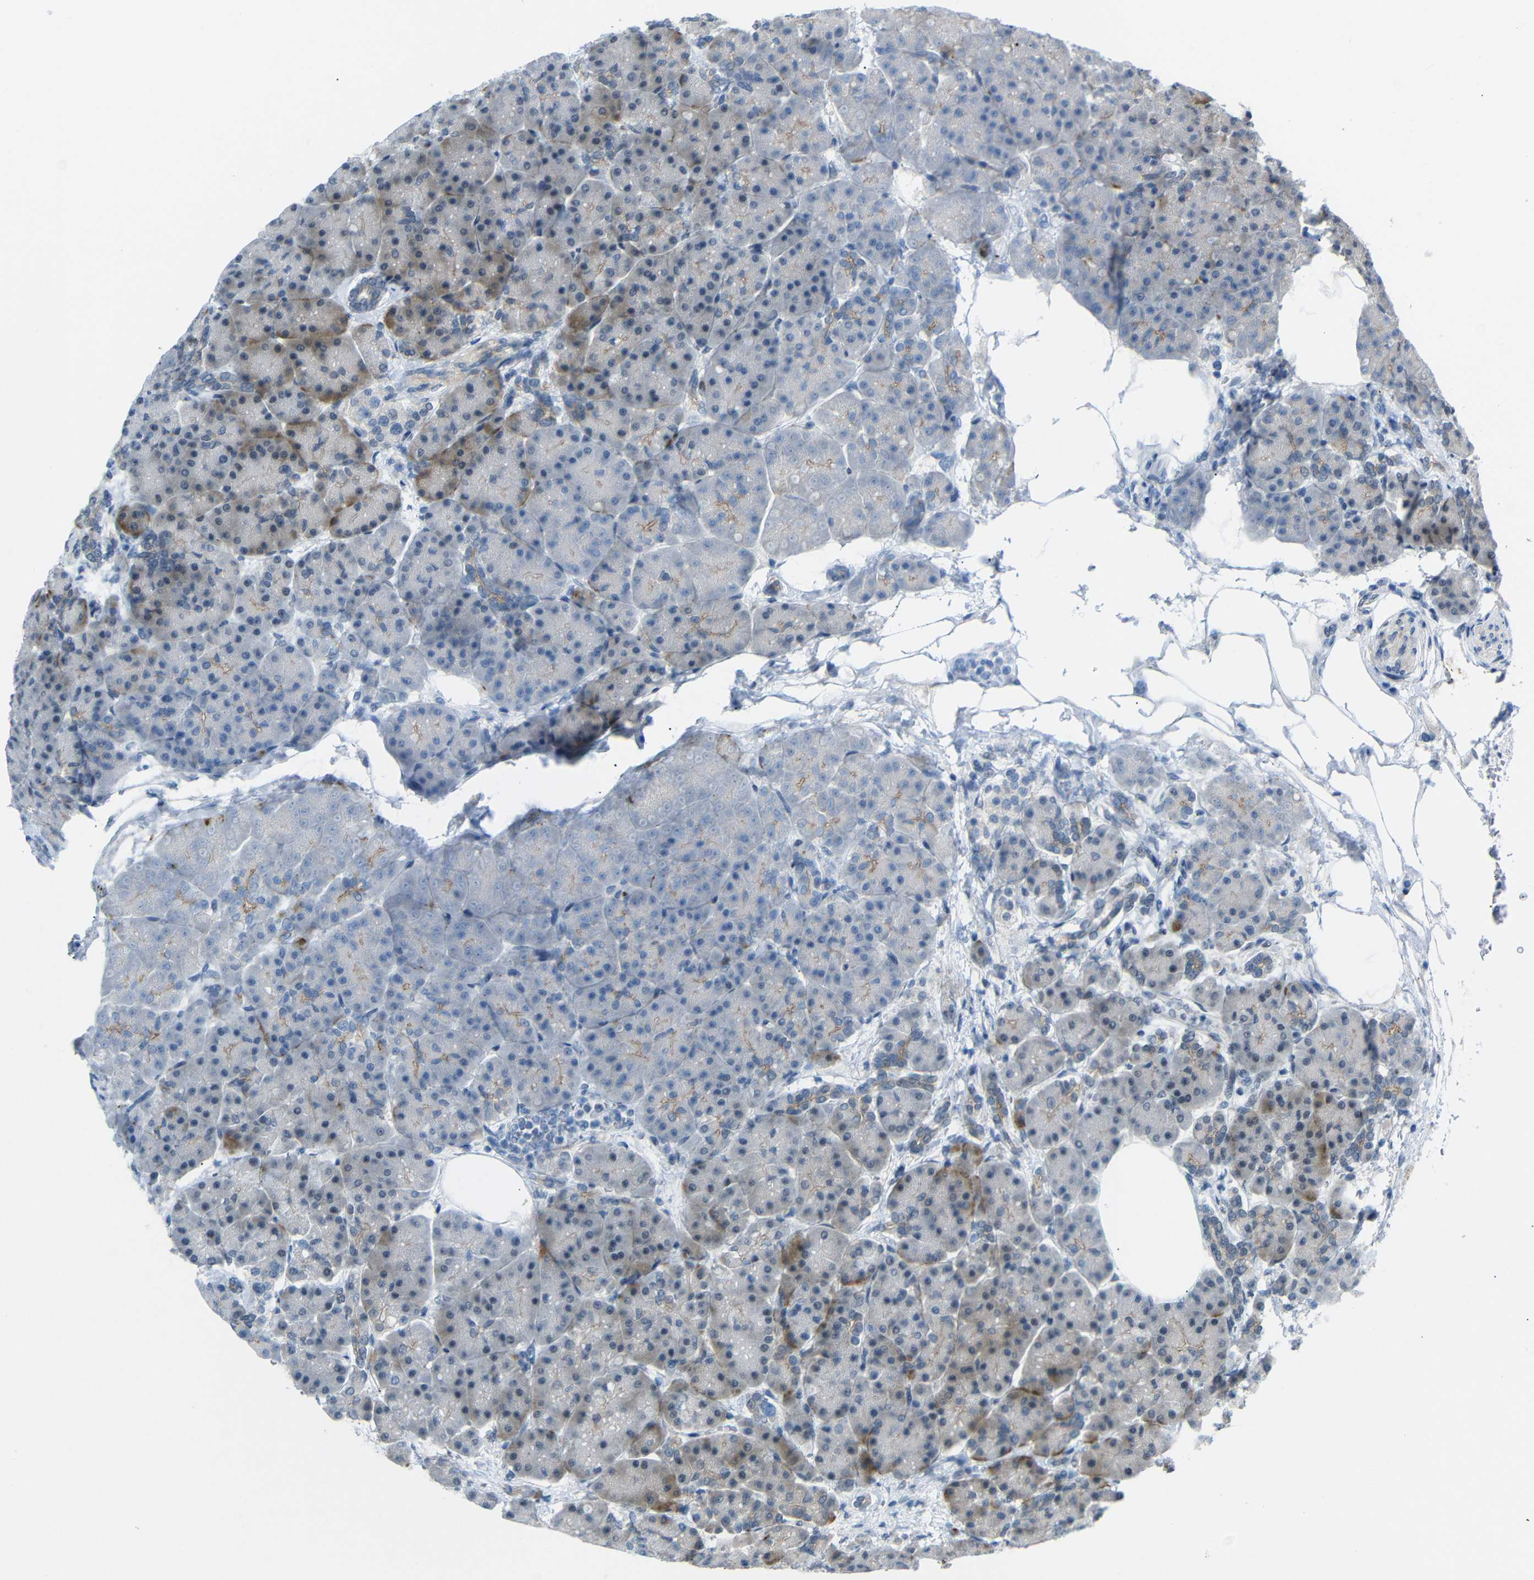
{"staining": {"intensity": "moderate", "quantity": "25%-75%", "location": "cytoplasmic/membranous"}, "tissue": "pancreas", "cell_type": "Exocrine glandular cells", "image_type": "normal", "snomed": [{"axis": "morphology", "description": "Normal tissue, NOS"}, {"axis": "topography", "description": "Pancreas"}], "caption": "The photomicrograph demonstrates a brown stain indicating the presence of a protein in the cytoplasmic/membranous of exocrine glandular cells in pancreas. (brown staining indicates protein expression, while blue staining denotes nuclei).", "gene": "GPR158", "patient": {"sex": "female", "age": 70}}